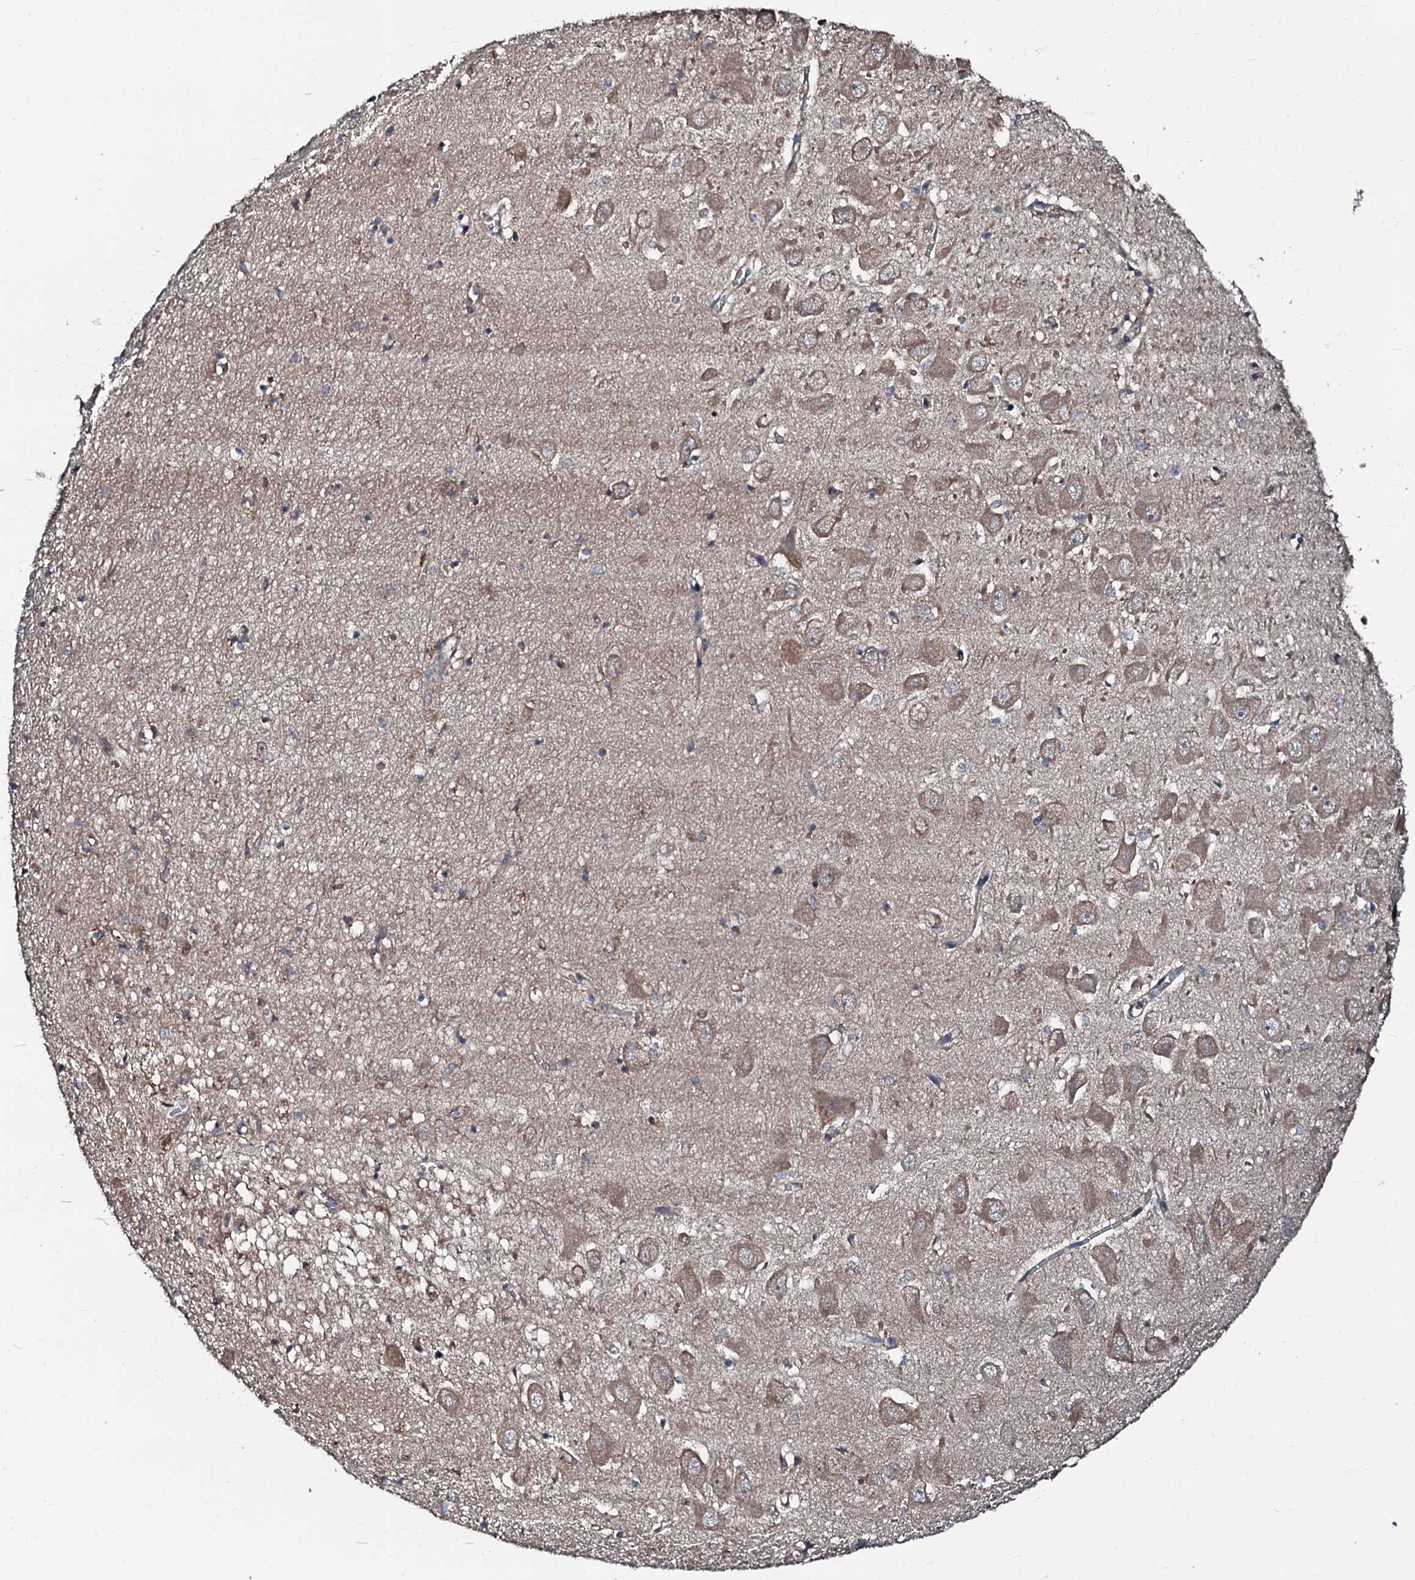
{"staining": {"intensity": "weak", "quantity": "<25%", "location": "cytoplasmic/membranous"}, "tissue": "hippocampus", "cell_type": "Glial cells", "image_type": "normal", "snomed": [{"axis": "morphology", "description": "Normal tissue, NOS"}, {"axis": "topography", "description": "Hippocampus"}], "caption": "Histopathology image shows no protein staining in glial cells of benign hippocampus. (DAB (3,3'-diaminobenzidine) immunohistochemistry (IHC) with hematoxylin counter stain).", "gene": "AARS1", "patient": {"sex": "female", "age": 64}}